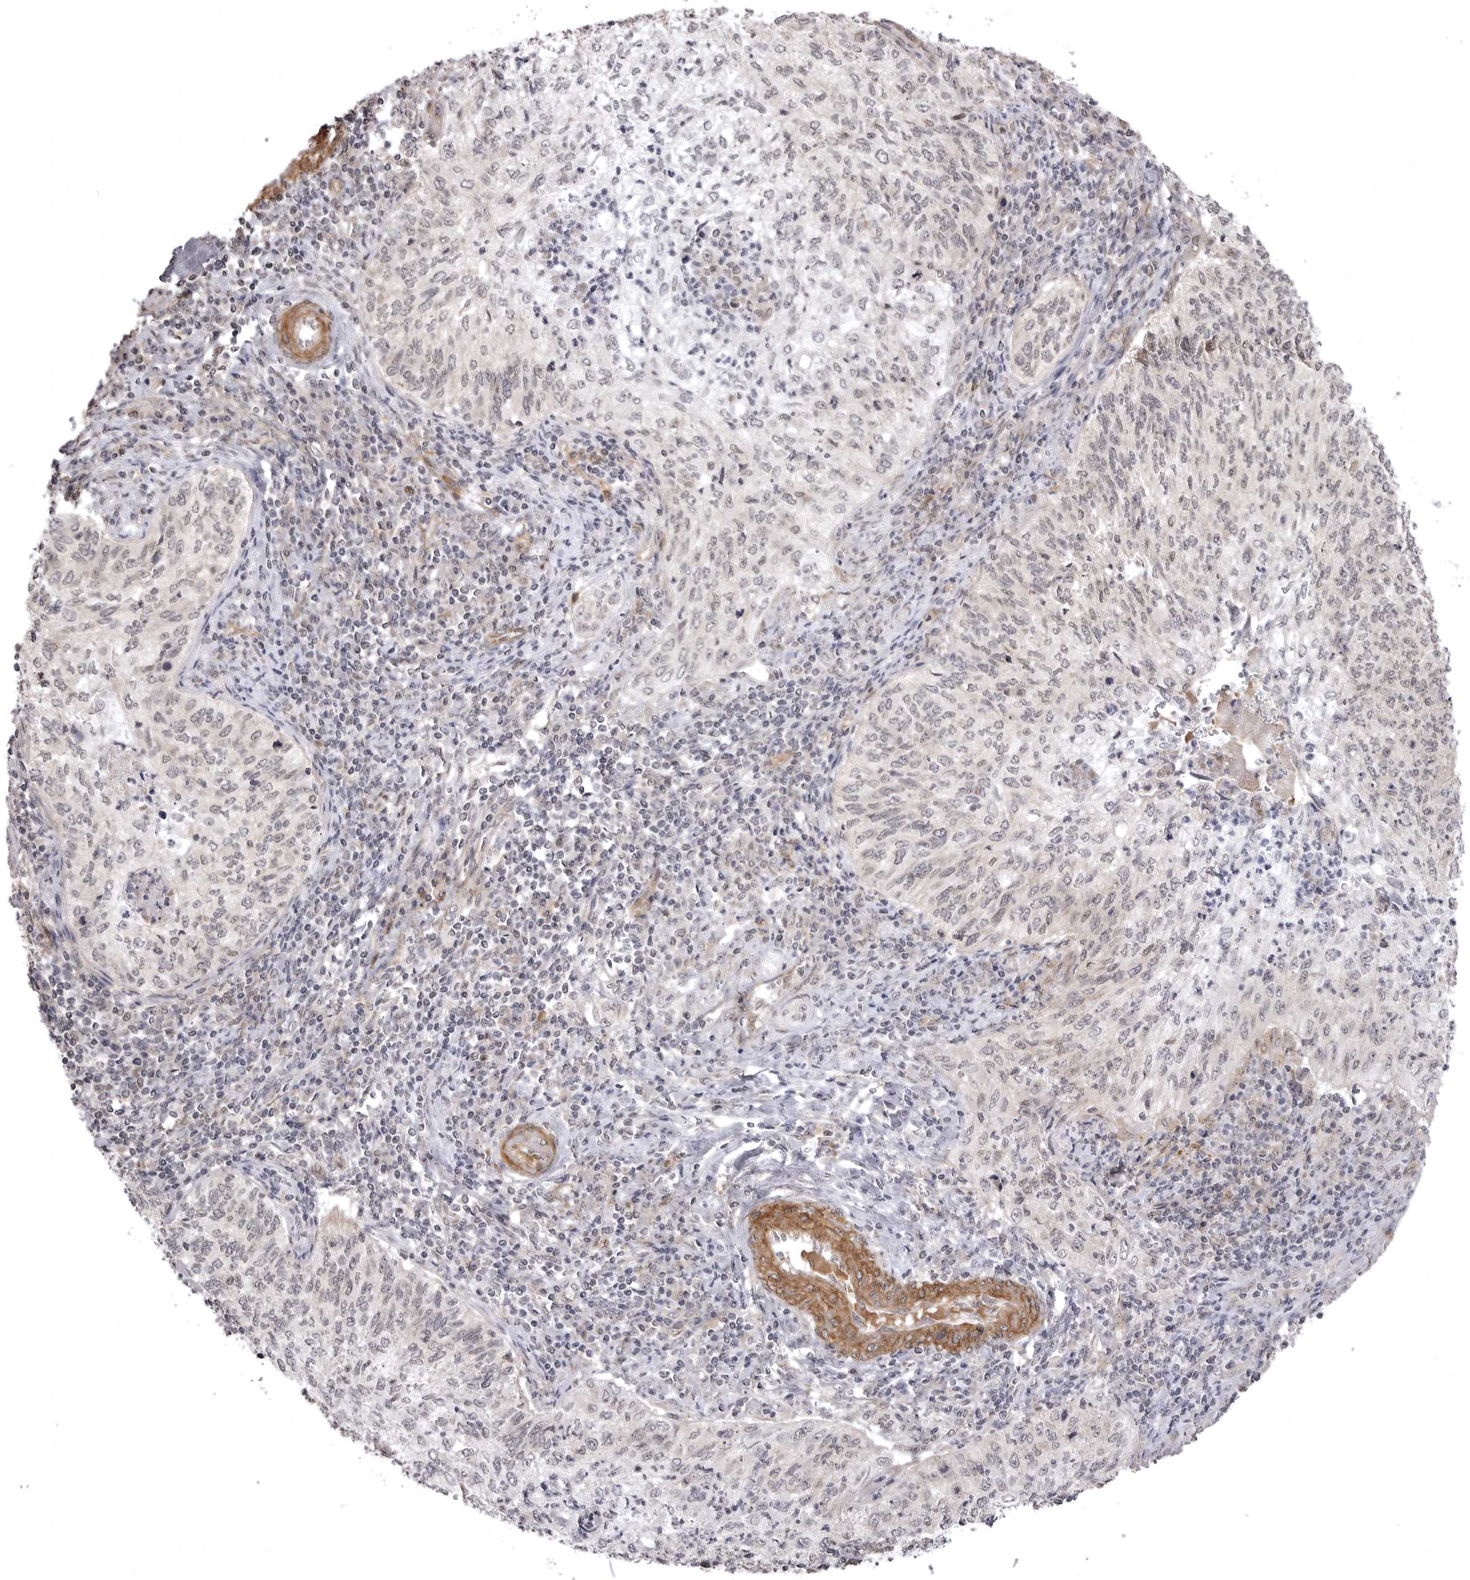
{"staining": {"intensity": "negative", "quantity": "none", "location": "none"}, "tissue": "cervical cancer", "cell_type": "Tumor cells", "image_type": "cancer", "snomed": [{"axis": "morphology", "description": "Squamous cell carcinoma, NOS"}, {"axis": "topography", "description": "Cervix"}], "caption": "High power microscopy photomicrograph of an immunohistochemistry (IHC) image of cervical squamous cell carcinoma, revealing no significant positivity in tumor cells. (Brightfield microscopy of DAB immunohistochemistry at high magnification).", "gene": "SORBS1", "patient": {"sex": "female", "age": 30}}